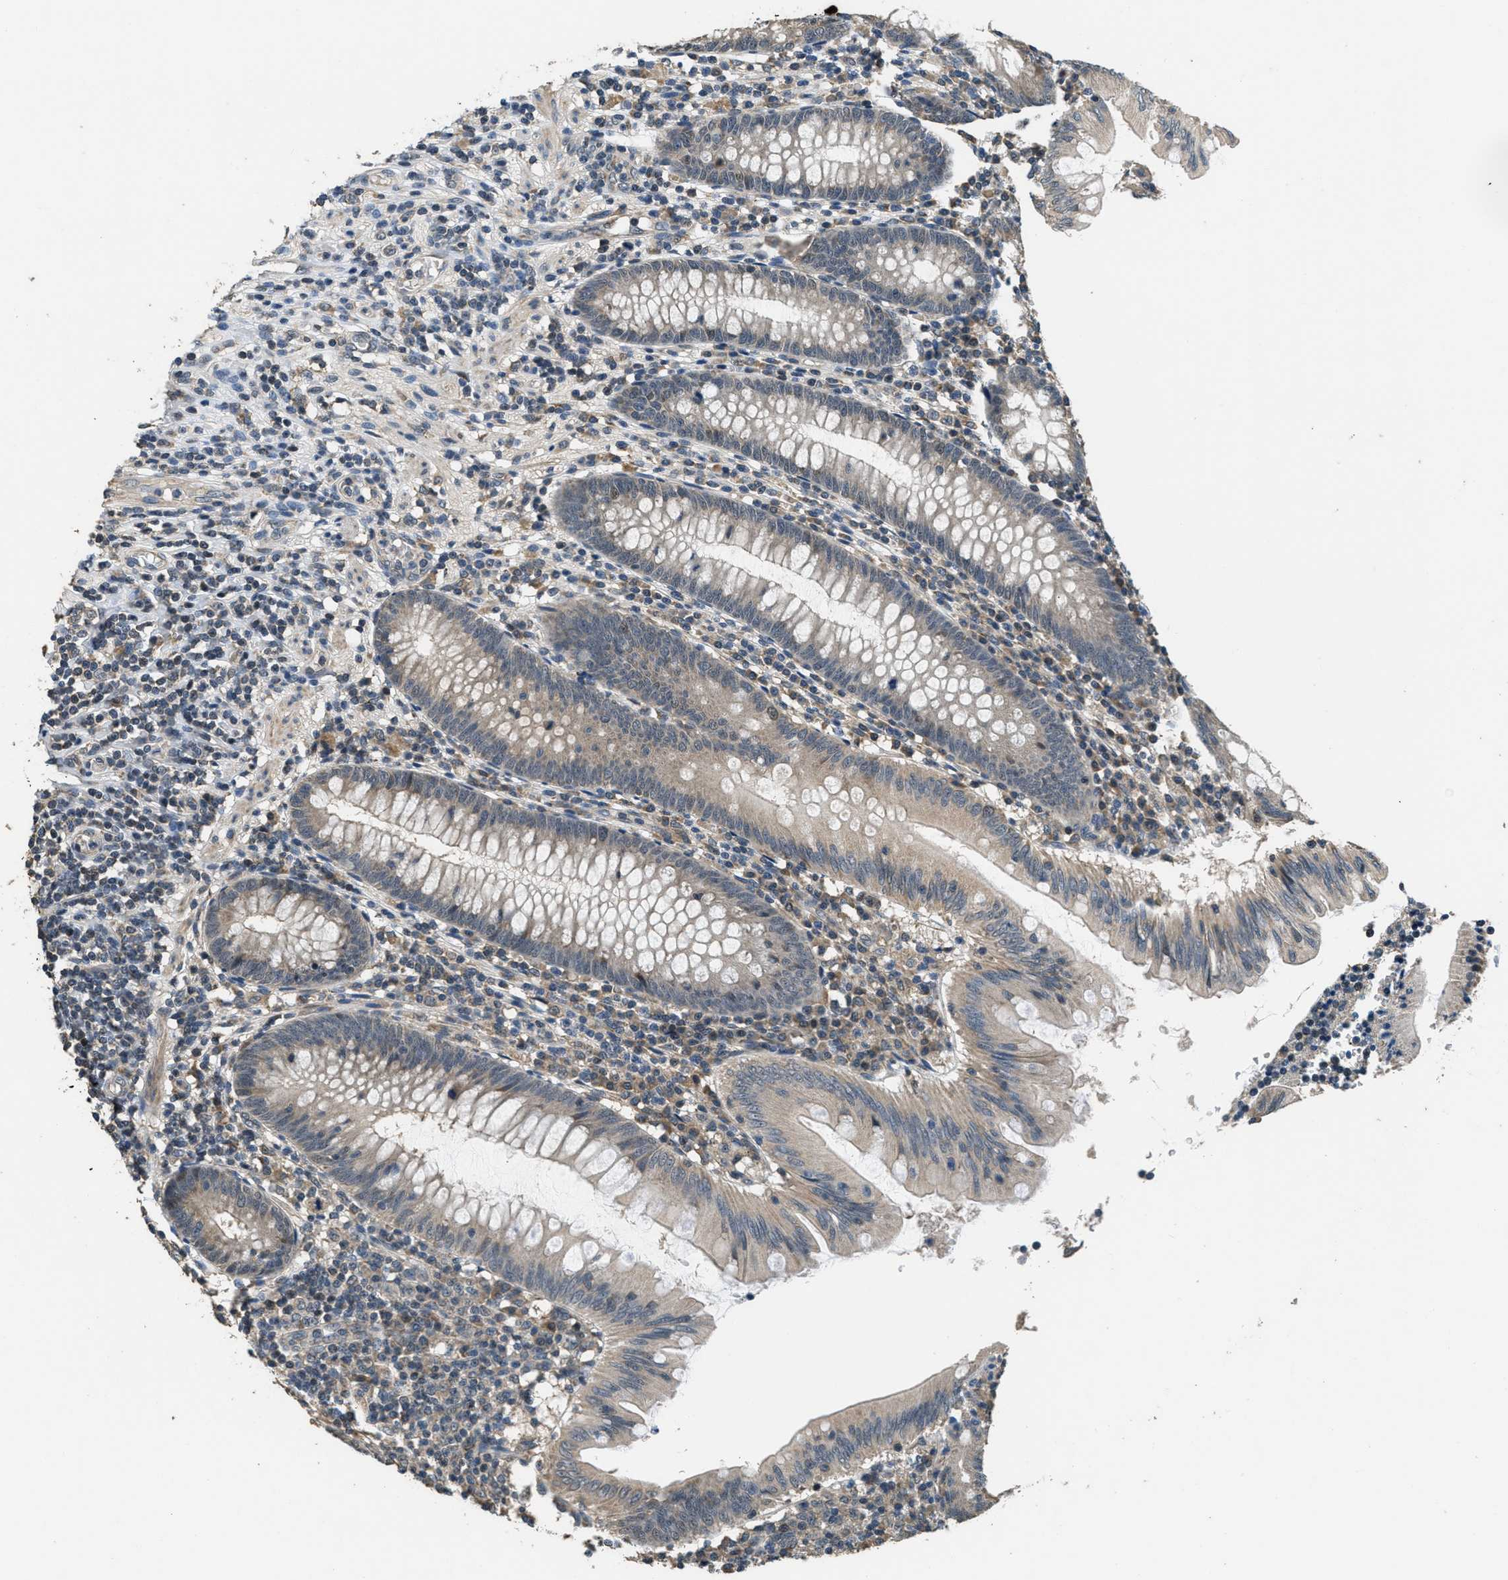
{"staining": {"intensity": "weak", "quantity": "25%-75%", "location": "cytoplasmic/membranous,nuclear"}, "tissue": "appendix", "cell_type": "Glandular cells", "image_type": "normal", "snomed": [{"axis": "morphology", "description": "Normal tissue, NOS"}, {"axis": "morphology", "description": "Inflammation, NOS"}, {"axis": "topography", "description": "Appendix"}], "caption": "High-power microscopy captured an IHC micrograph of normal appendix, revealing weak cytoplasmic/membranous,nuclear positivity in about 25%-75% of glandular cells.", "gene": "NAT1", "patient": {"sex": "male", "age": 46}}